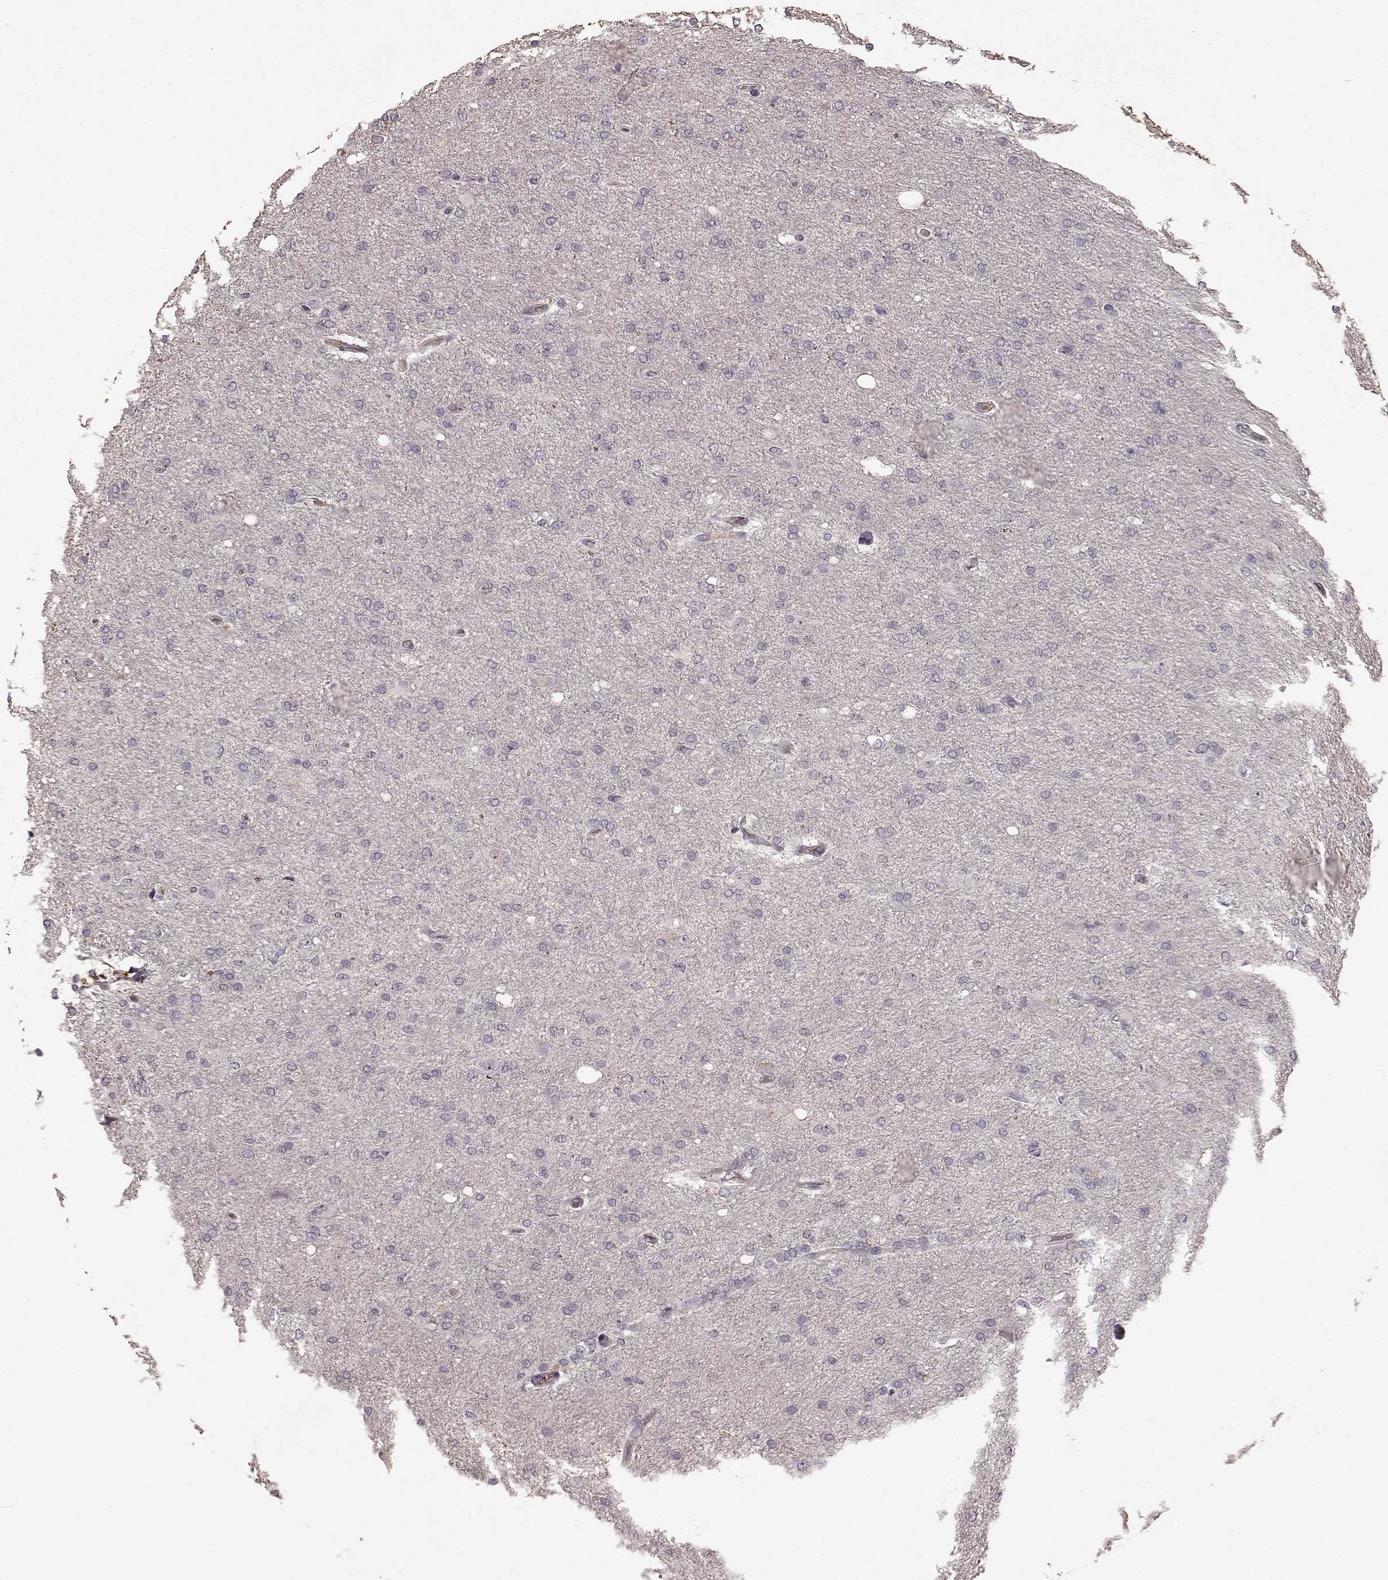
{"staining": {"intensity": "negative", "quantity": "none", "location": "none"}, "tissue": "glioma", "cell_type": "Tumor cells", "image_type": "cancer", "snomed": [{"axis": "morphology", "description": "Glioma, malignant, High grade"}, {"axis": "topography", "description": "Cerebral cortex"}], "caption": "IHC image of neoplastic tissue: glioma stained with DAB reveals no significant protein expression in tumor cells.", "gene": "SLC22A18", "patient": {"sex": "male", "age": 70}}